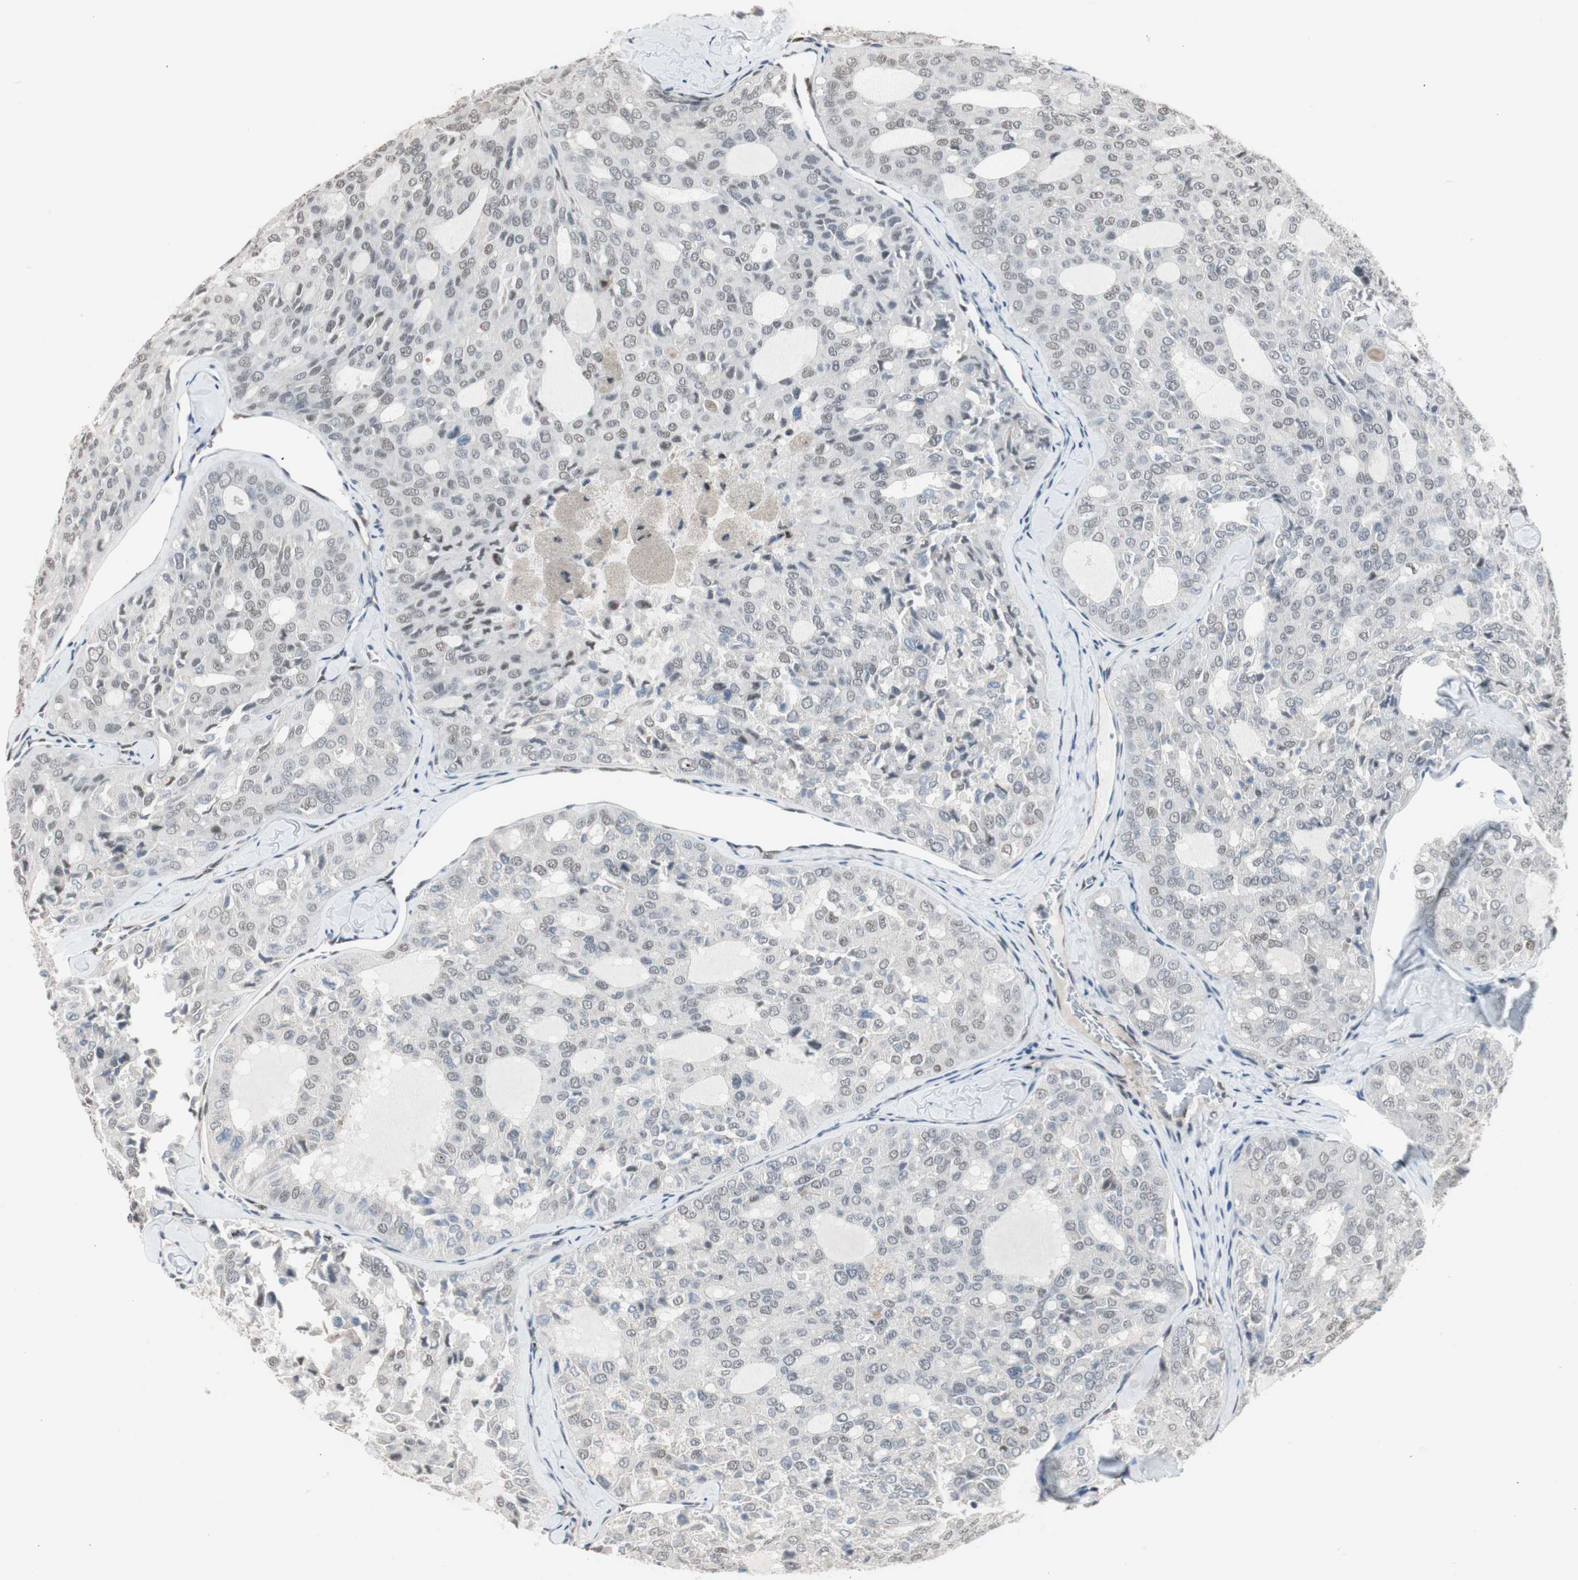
{"staining": {"intensity": "negative", "quantity": "none", "location": "none"}, "tissue": "thyroid cancer", "cell_type": "Tumor cells", "image_type": "cancer", "snomed": [{"axis": "morphology", "description": "Follicular adenoma carcinoma, NOS"}, {"axis": "topography", "description": "Thyroid gland"}], "caption": "This micrograph is of thyroid cancer (follicular adenoma carcinoma) stained with IHC to label a protein in brown with the nuclei are counter-stained blue. There is no staining in tumor cells. (Stains: DAB IHC with hematoxylin counter stain, Microscopy: brightfield microscopy at high magnification).", "gene": "PML", "patient": {"sex": "male", "age": 75}}